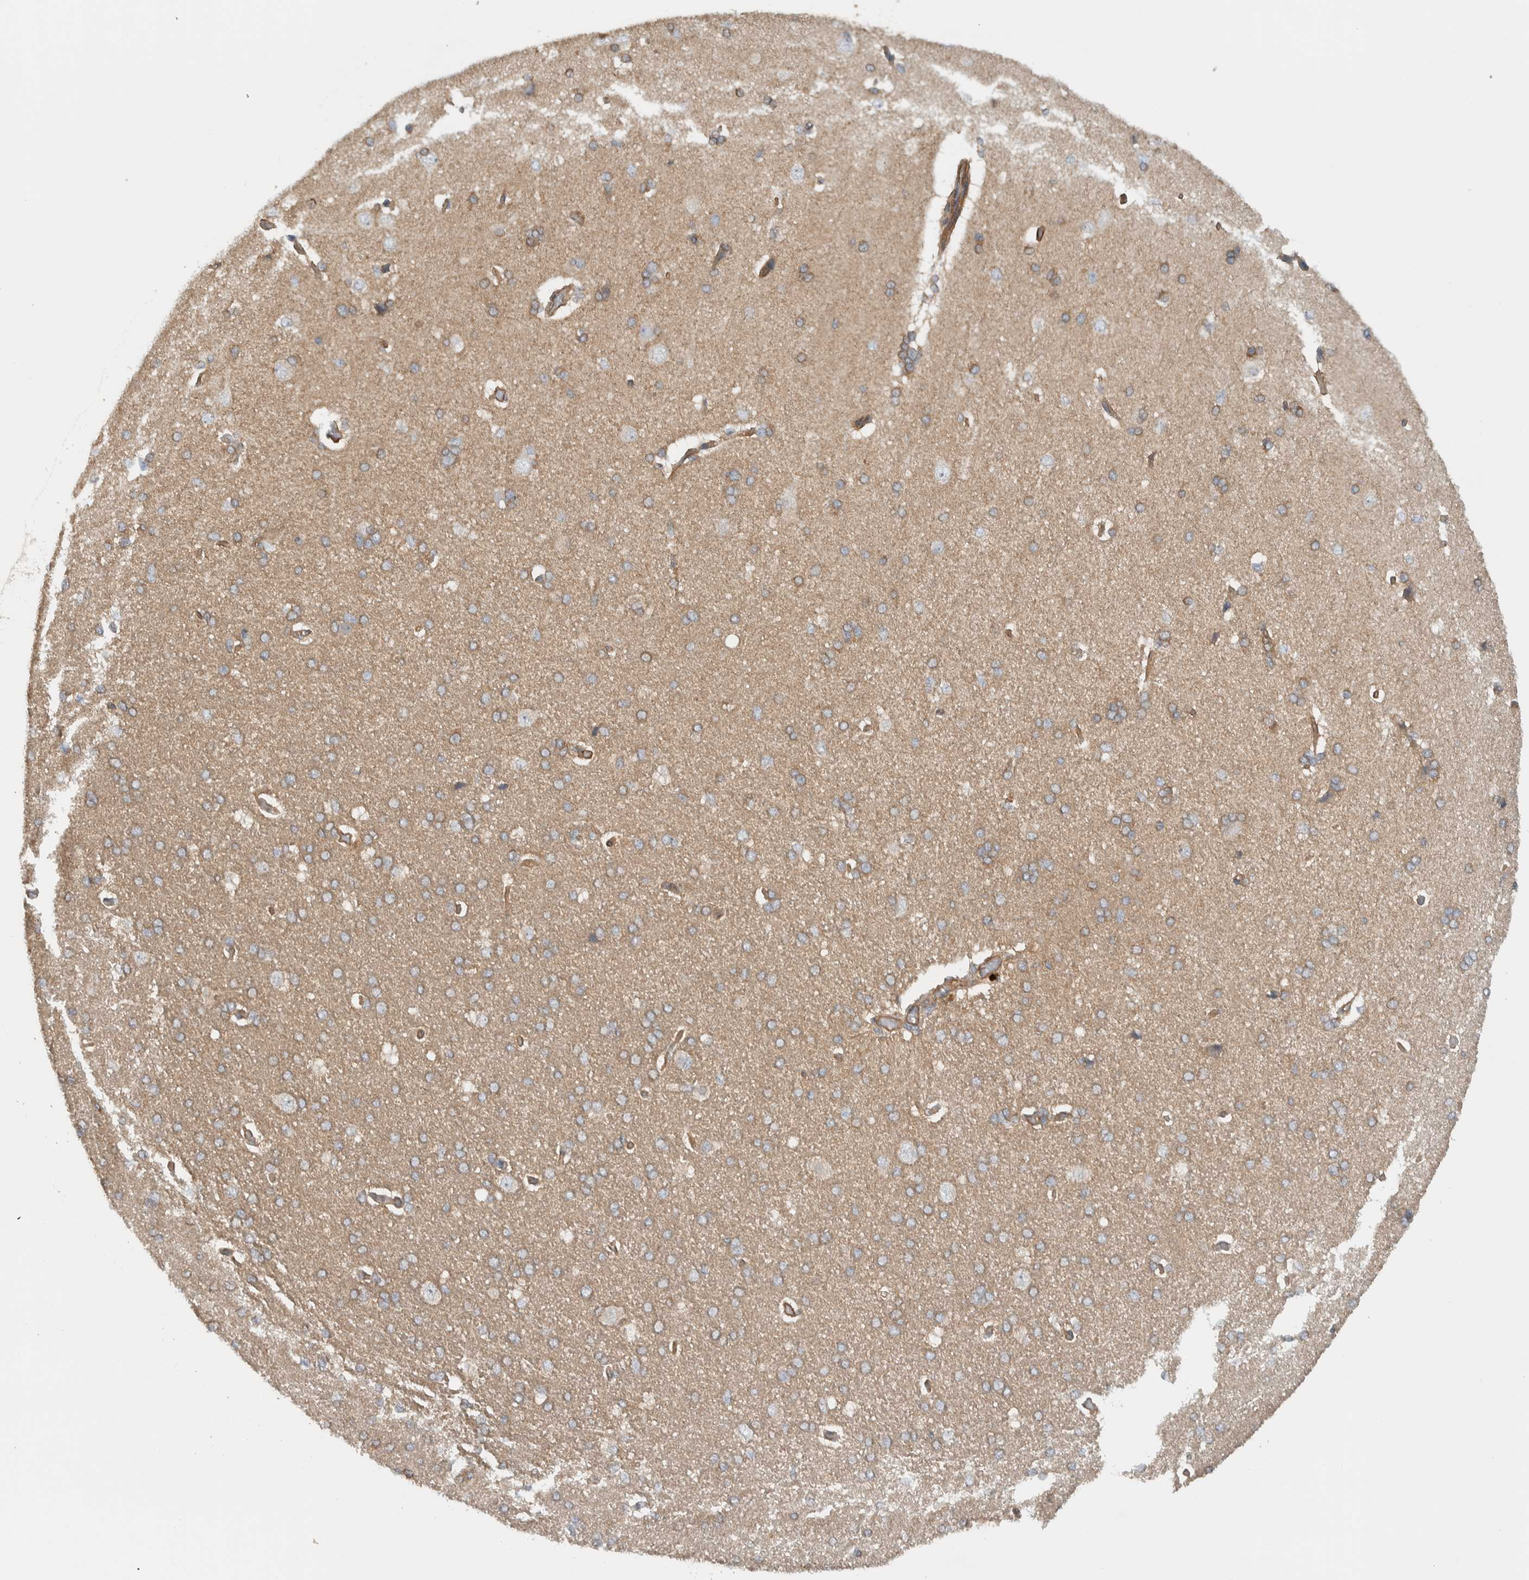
{"staining": {"intensity": "moderate", "quantity": ">75%", "location": "cytoplasmic/membranous"}, "tissue": "cerebral cortex", "cell_type": "Endothelial cells", "image_type": "normal", "snomed": [{"axis": "morphology", "description": "Normal tissue, NOS"}, {"axis": "topography", "description": "Cerebral cortex"}], "caption": "Endothelial cells reveal moderate cytoplasmic/membranous expression in approximately >75% of cells in normal cerebral cortex. (IHC, brightfield microscopy, high magnification).", "gene": "MPRIP", "patient": {"sex": "male", "age": 62}}